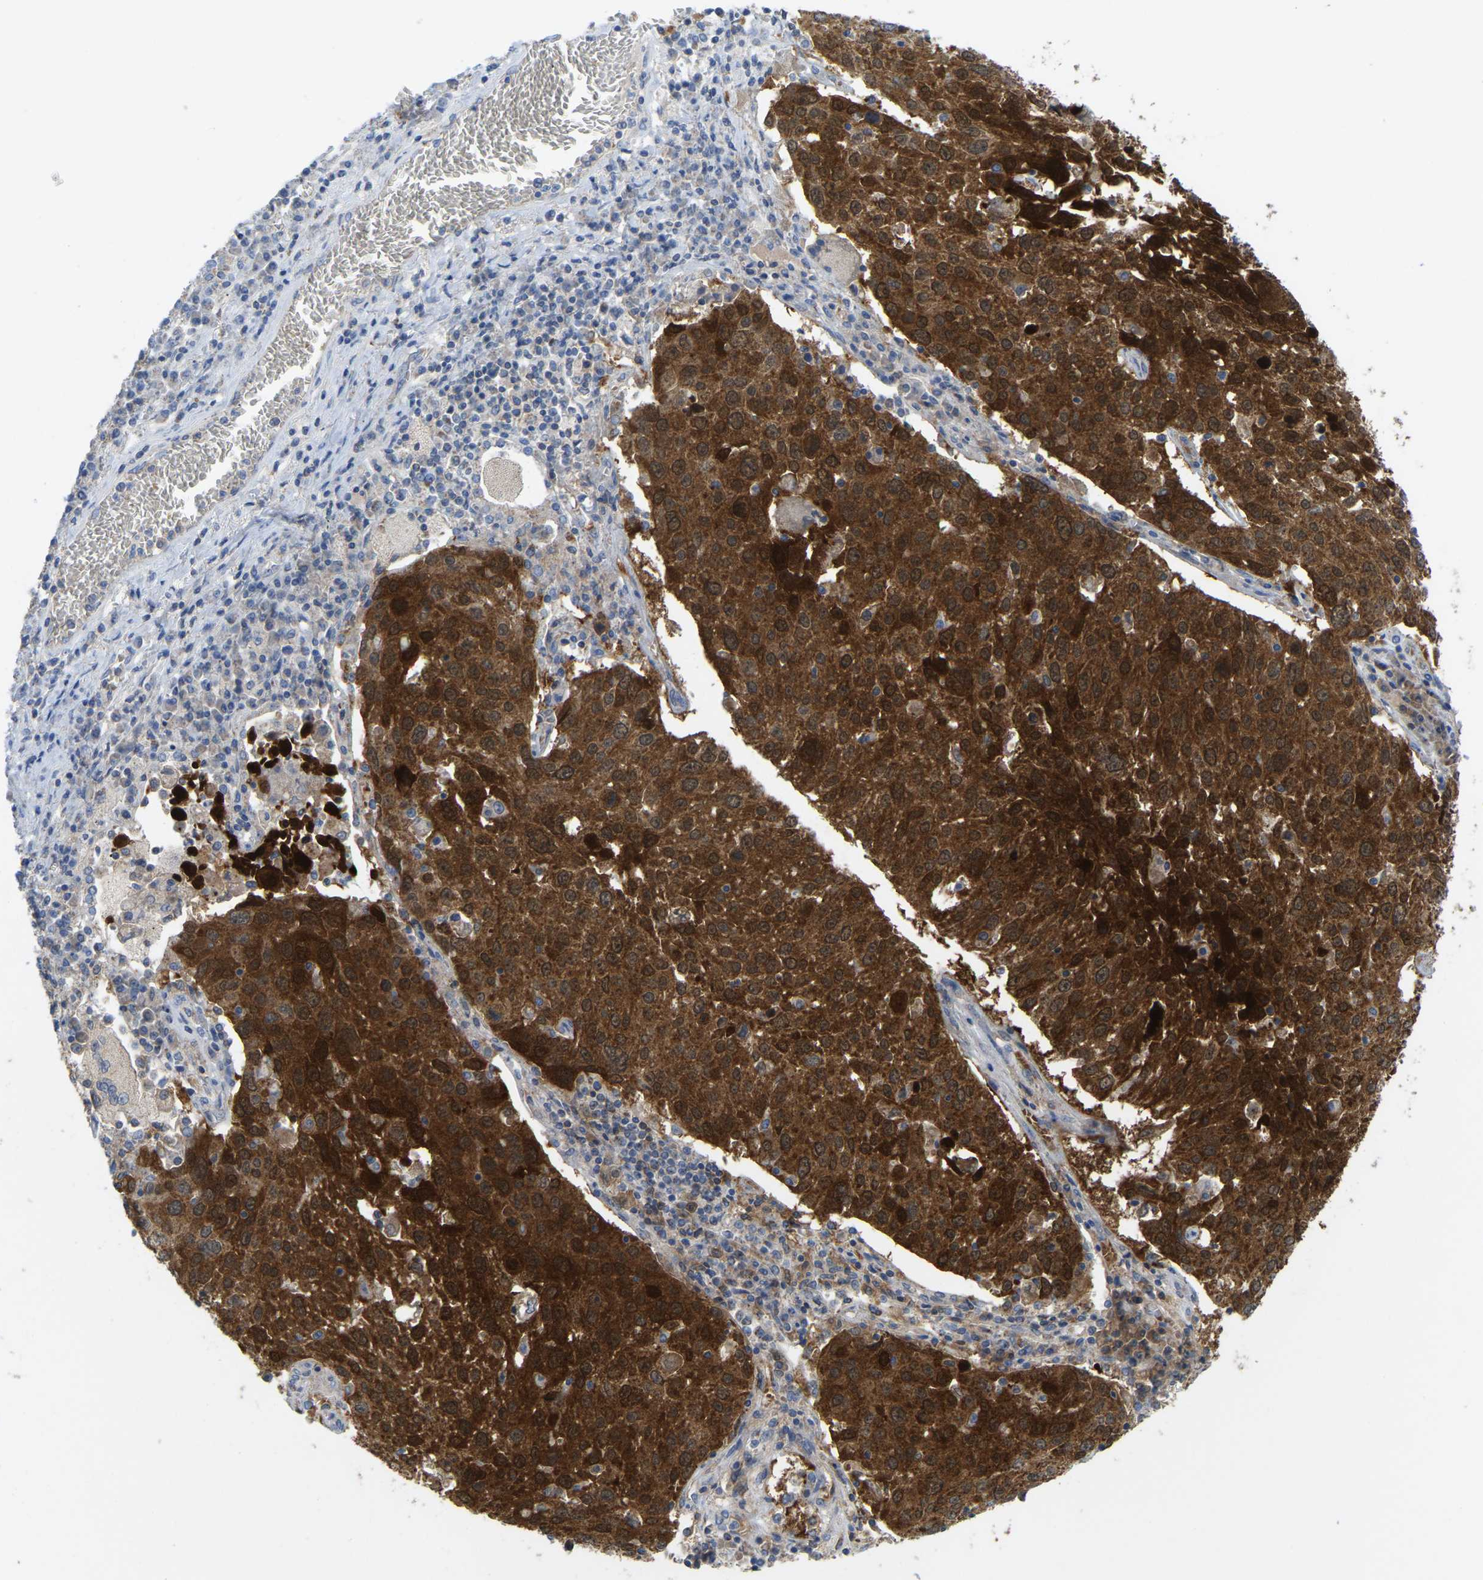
{"staining": {"intensity": "strong", "quantity": ">75%", "location": "cytoplasmic/membranous"}, "tissue": "lung cancer", "cell_type": "Tumor cells", "image_type": "cancer", "snomed": [{"axis": "morphology", "description": "Squamous cell carcinoma, NOS"}, {"axis": "topography", "description": "Lung"}], "caption": "A micrograph showing strong cytoplasmic/membranous positivity in approximately >75% of tumor cells in lung squamous cell carcinoma, as visualized by brown immunohistochemical staining.", "gene": "SERPINB5", "patient": {"sex": "male", "age": 65}}